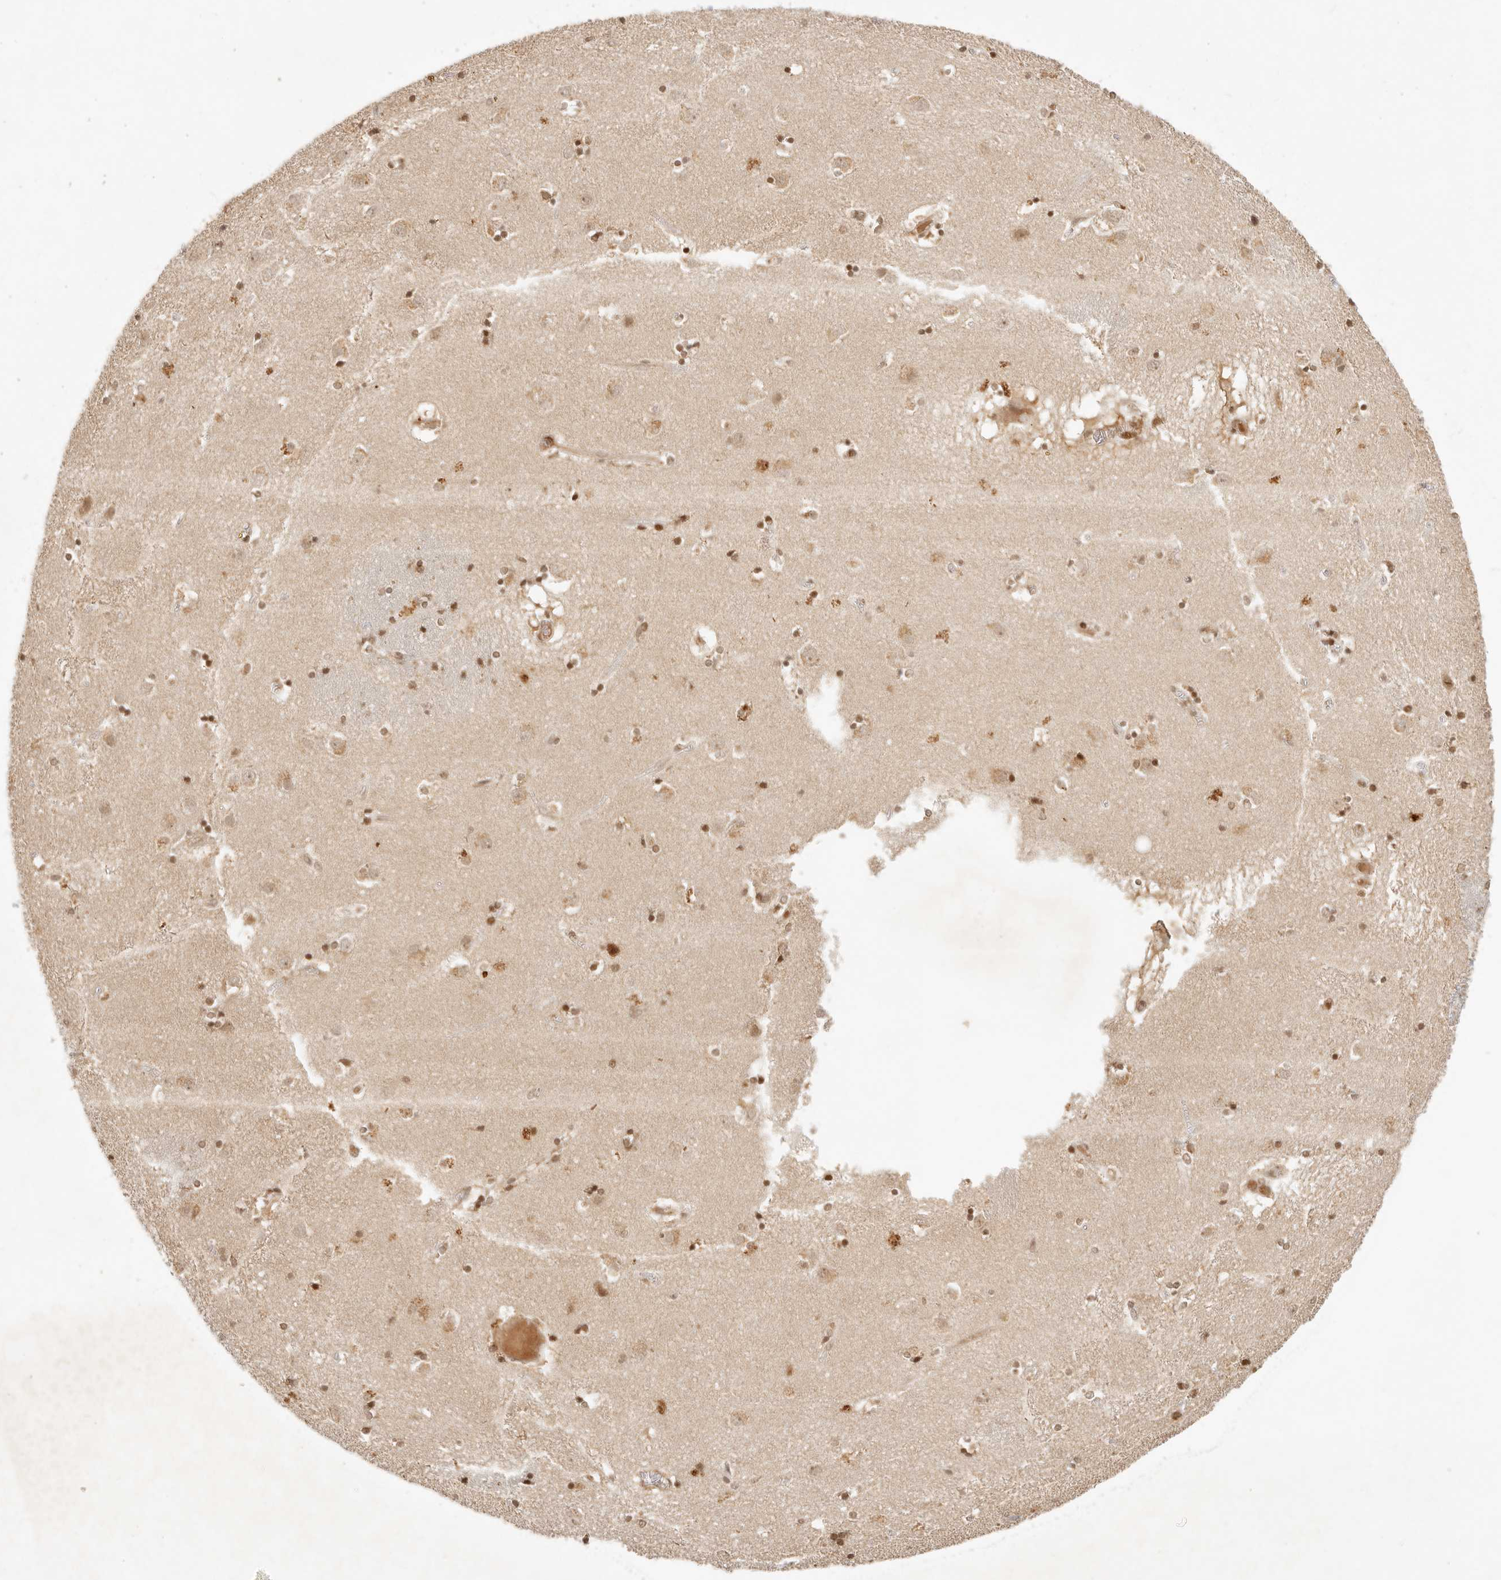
{"staining": {"intensity": "moderate", "quantity": "25%-75%", "location": "cytoplasmic/membranous,nuclear"}, "tissue": "caudate", "cell_type": "Glial cells", "image_type": "normal", "snomed": [{"axis": "morphology", "description": "Normal tissue, NOS"}, {"axis": "topography", "description": "Lateral ventricle wall"}], "caption": "Moderate cytoplasmic/membranous,nuclear protein staining is appreciated in about 25%-75% of glial cells in caudate.", "gene": "INTS11", "patient": {"sex": "male", "age": 70}}